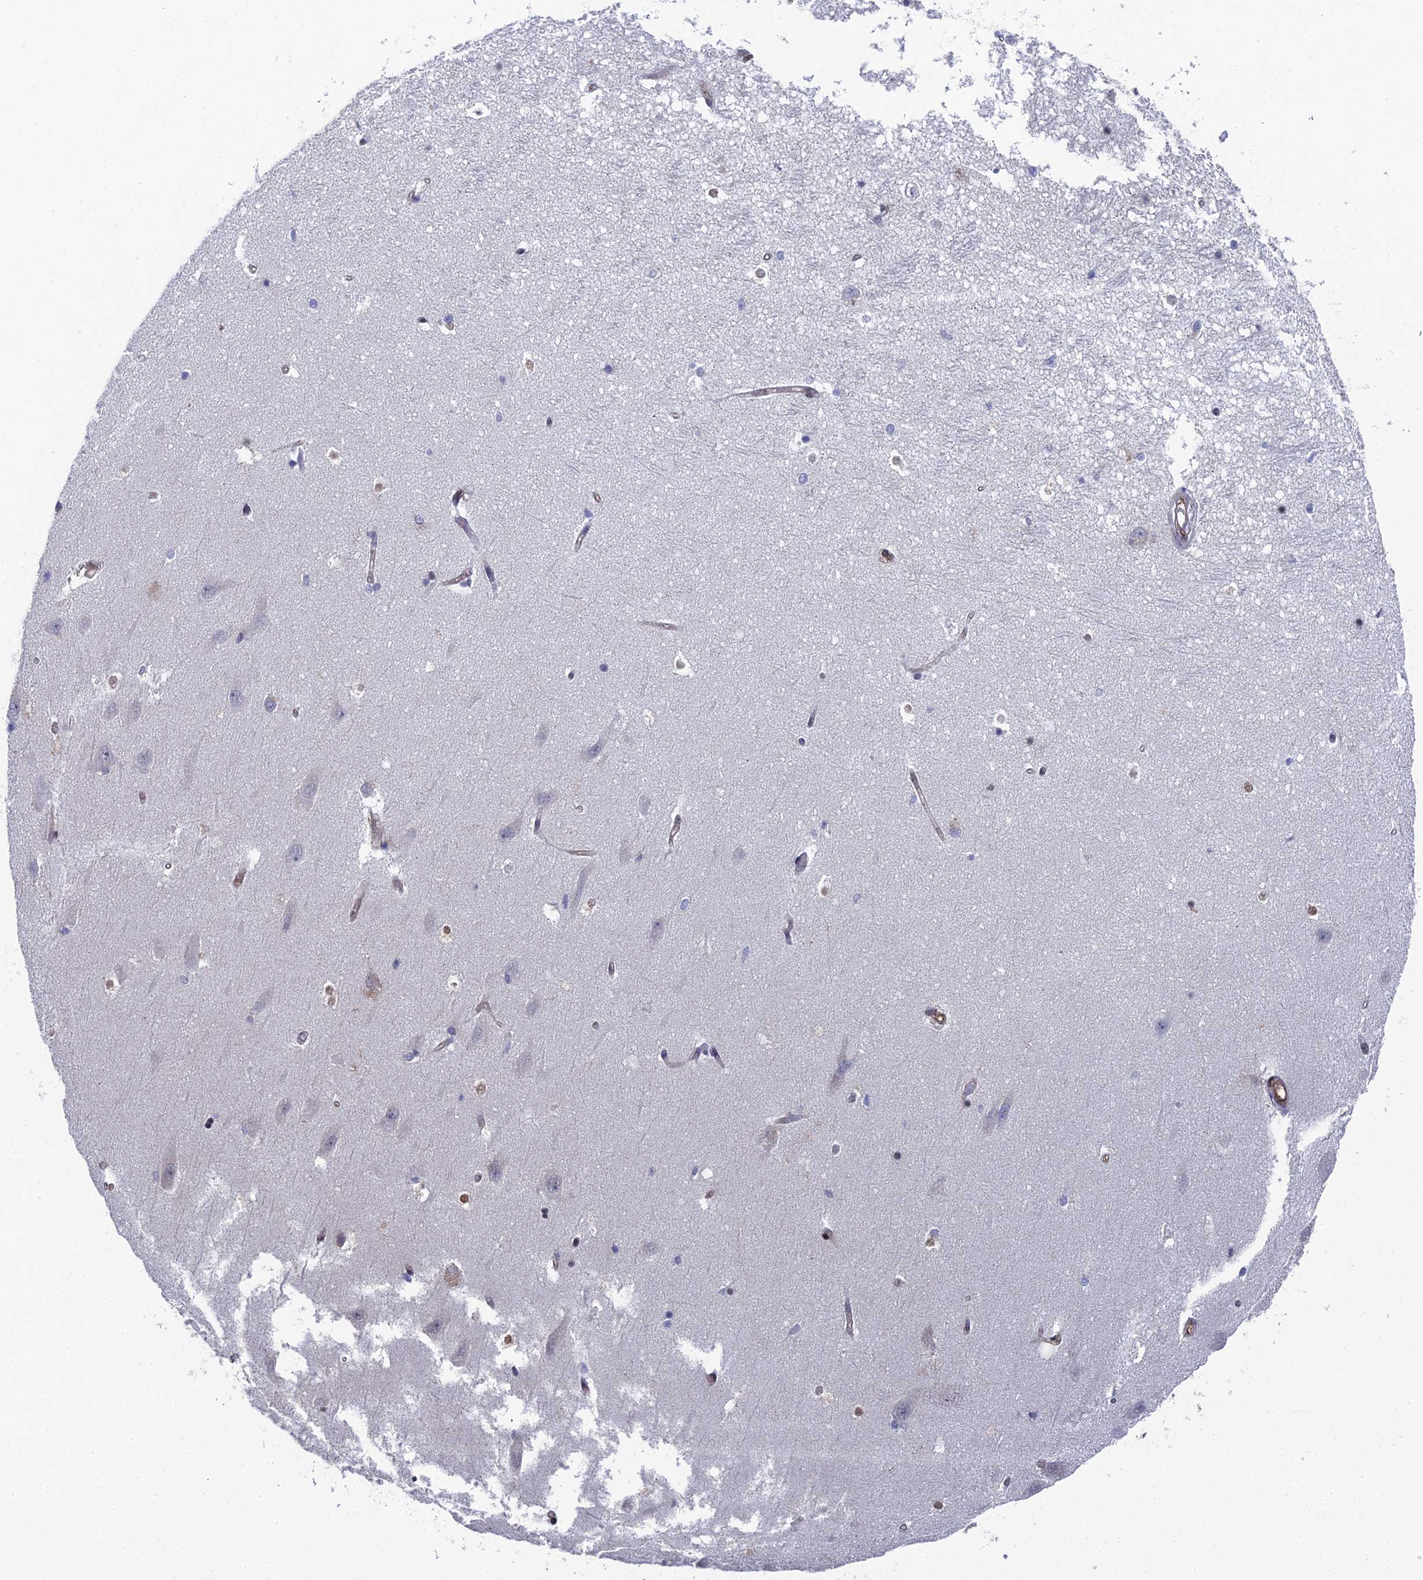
{"staining": {"intensity": "moderate", "quantity": "<25%", "location": "nuclear"}, "tissue": "hippocampus", "cell_type": "Glial cells", "image_type": "normal", "snomed": [{"axis": "morphology", "description": "Normal tissue, NOS"}, {"axis": "topography", "description": "Hippocampus"}], "caption": "This micrograph demonstrates benign hippocampus stained with immunohistochemistry (IHC) to label a protein in brown. The nuclear of glial cells show moderate positivity for the protein. Nuclei are counter-stained blue.", "gene": "UNC5D", "patient": {"sex": "male", "age": 45}}